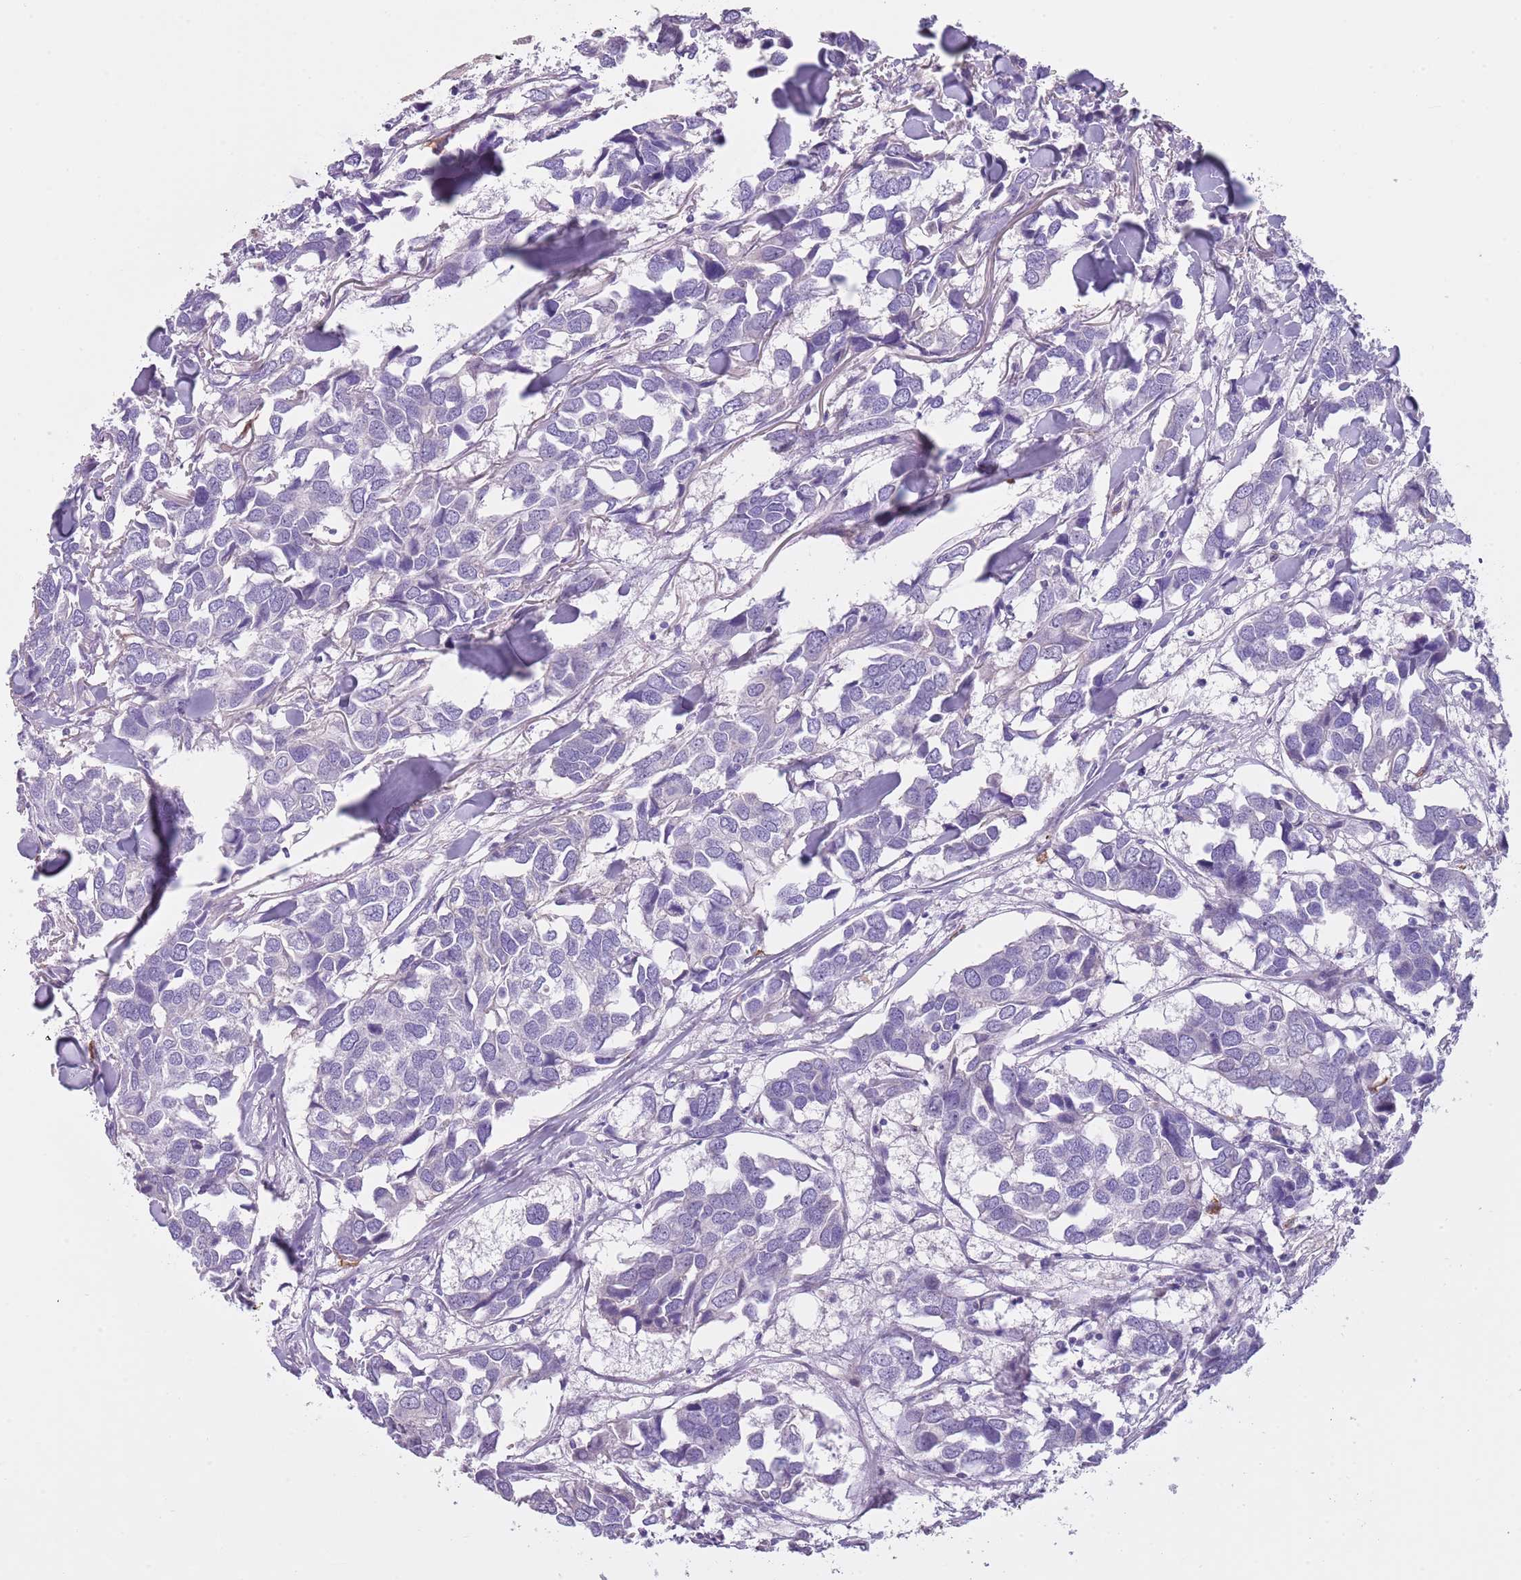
{"staining": {"intensity": "negative", "quantity": "none", "location": "none"}, "tissue": "breast cancer", "cell_type": "Tumor cells", "image_type": "cancer", "snomed": [{"axis": "morphology", "description": "Duct carcinoma"}, {"axis": "topography", "description": "Breast"}], "caption": "This is an immunohistochemistry photomicrograph of human breast cancer (invasive ductal carcinoma). There is no expression in tumor cells.", "gene": "NBPF6", "patient": {"sex": "female", "age": 83}}